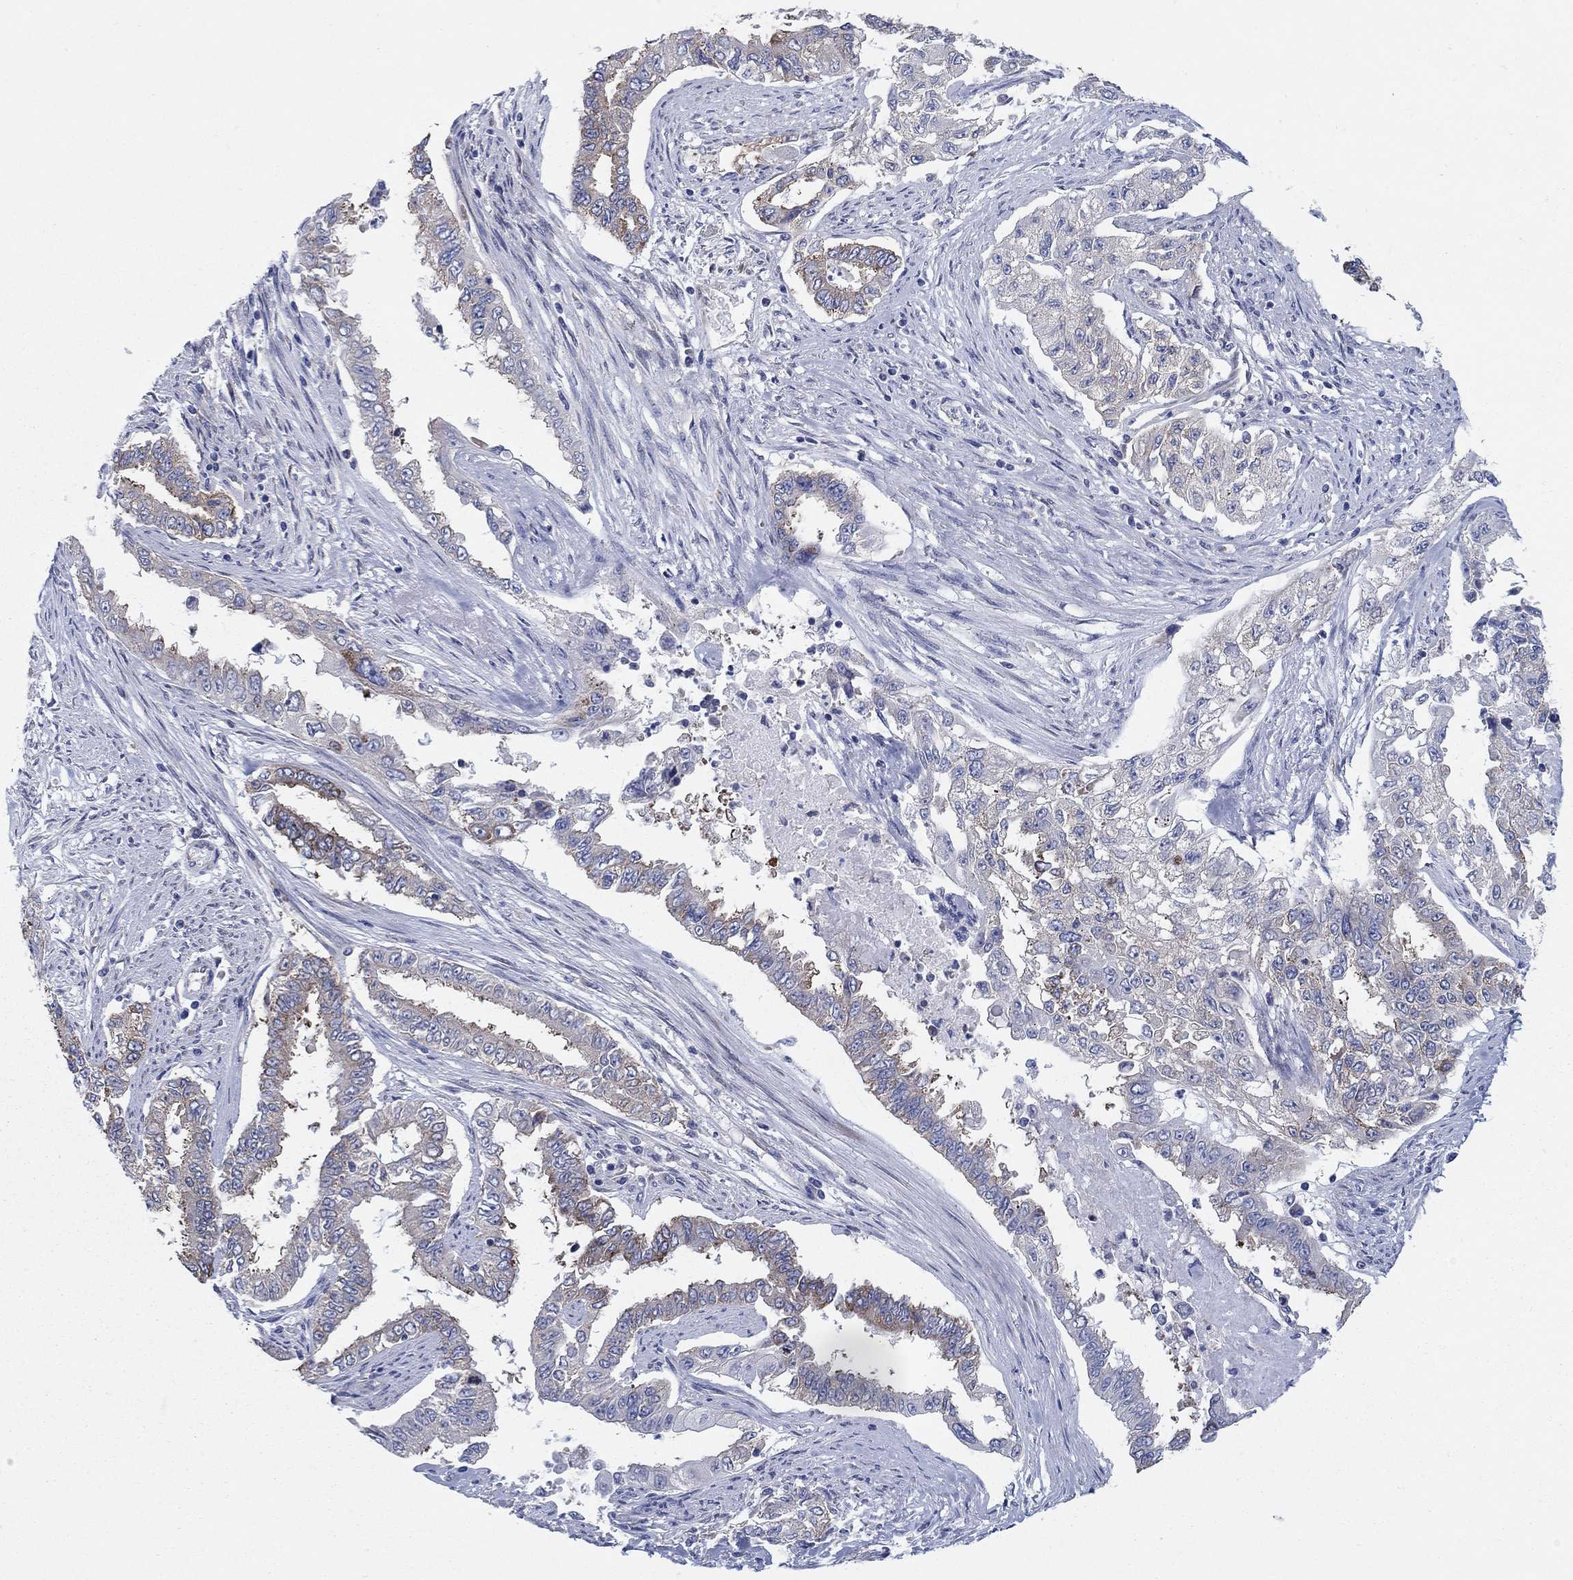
{"staining": {"intensity": "strong", "quantity": "<25%", "location": "cytoplasmic/membranous"}, "tissue": "endometrial cancer", "cell_type": "Tumor cells", "image_type": "cancer", "snomed": [{"axis": "morphology", "description": "Adenocarcinoma, NOS"}, {"axis": "topography", "description": "Uterus"}], "caption": "Strong cytoplasmic/membranous positivity for a protein is seen in about <25% of tumor cells of adenocarcinoma (endometrial) using IHC.", "gene": "TMEM59", "patient": {"sex": "female", "age": 59}}